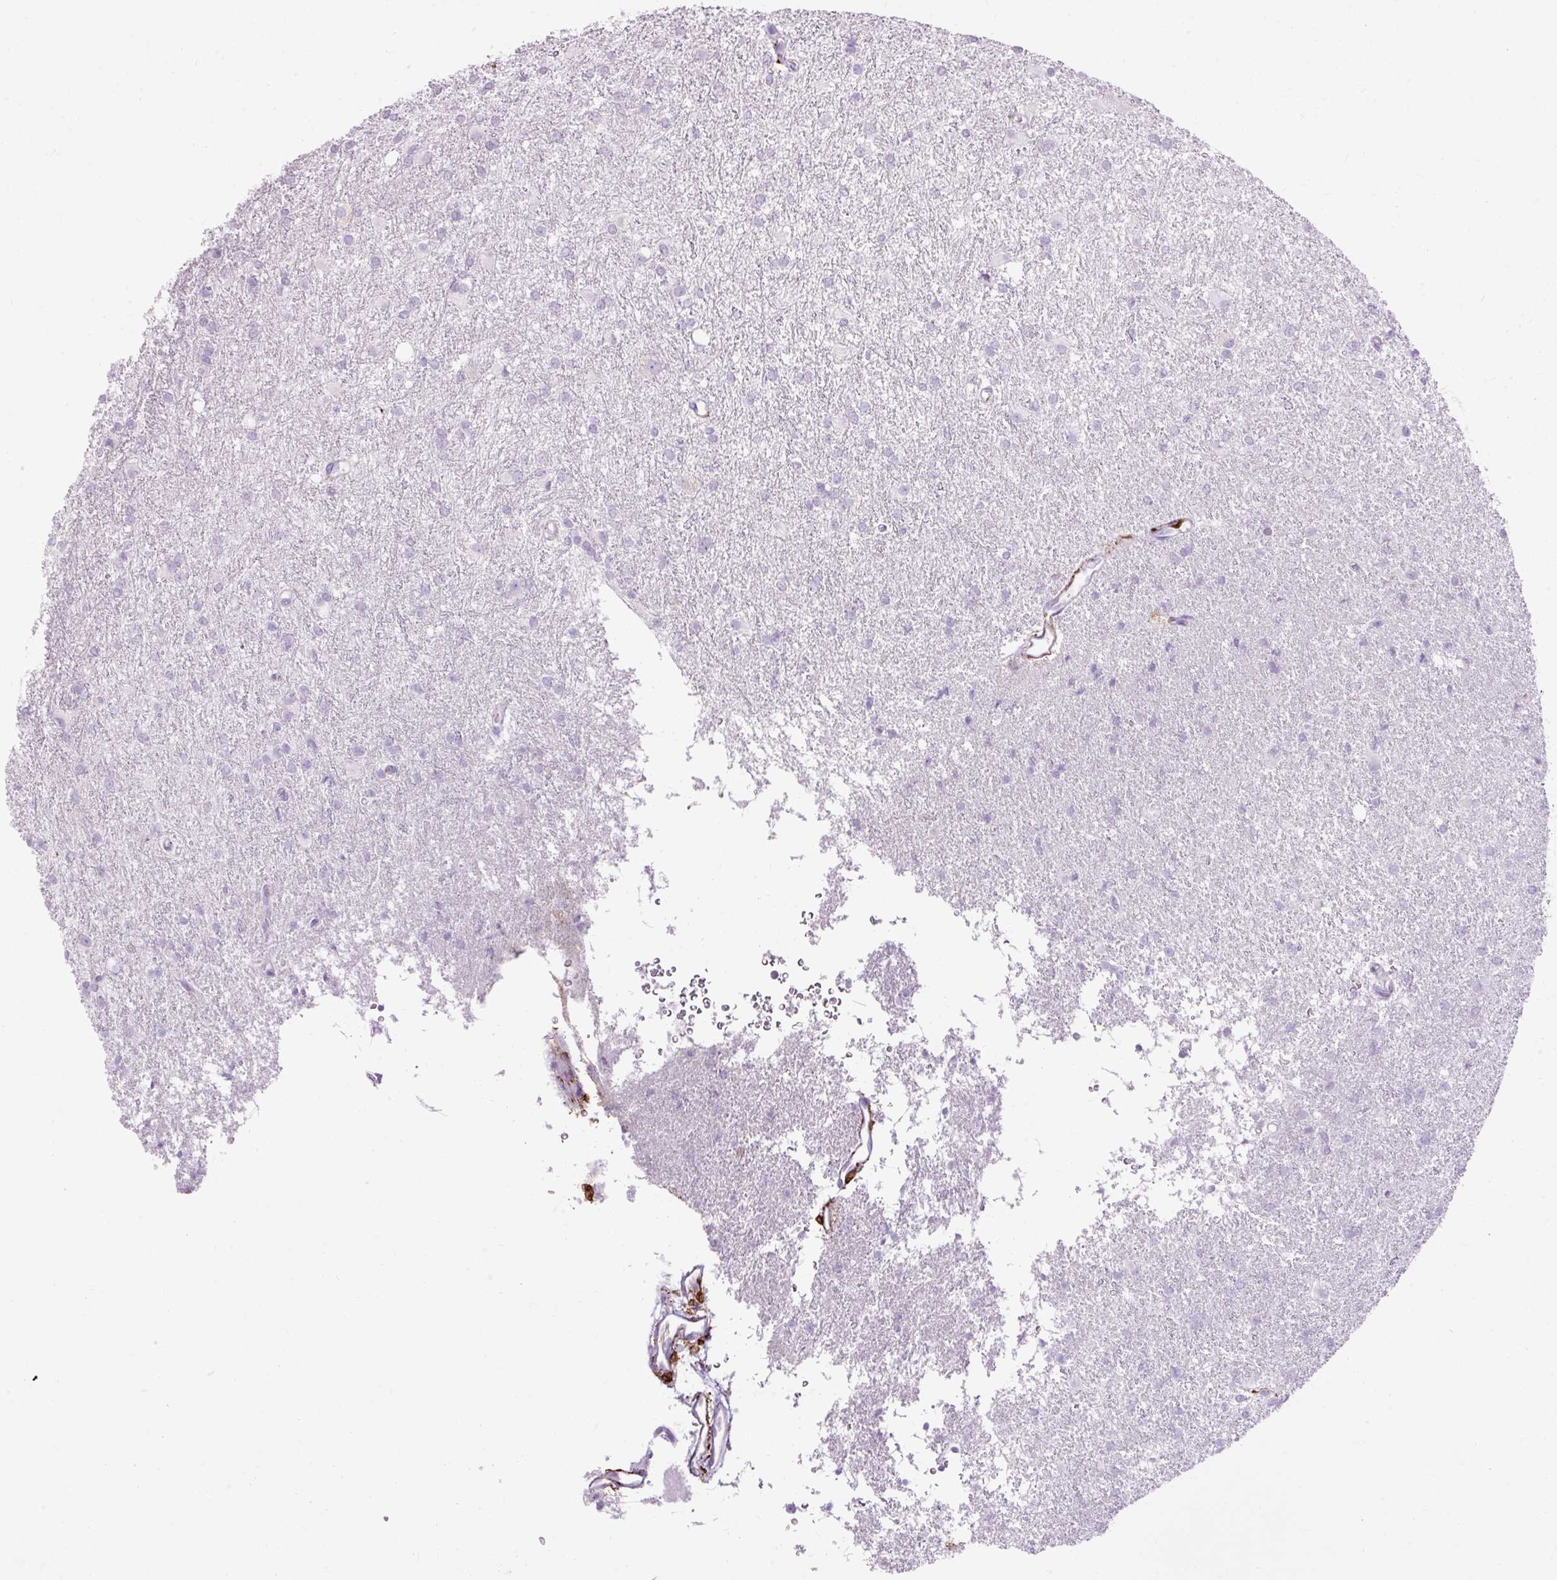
{"staining": {"intensity": "negative", "quantity": "none", "location": "none"}, "tissue": "glioma", "cell_type": "Tumor cells", "image_type": "cancer", "snomed": [{"axis": "morphology", "description": "Glioma, malignant, High grade"}, {"axis": "topography", "description": "Brain"}], "caption": "Immunohistochemistry (IHC) of human glioma exhibits no staining in tumor cells.", "gene": "HSD11B1", "patient": {"sex": "female", "age": 50}}